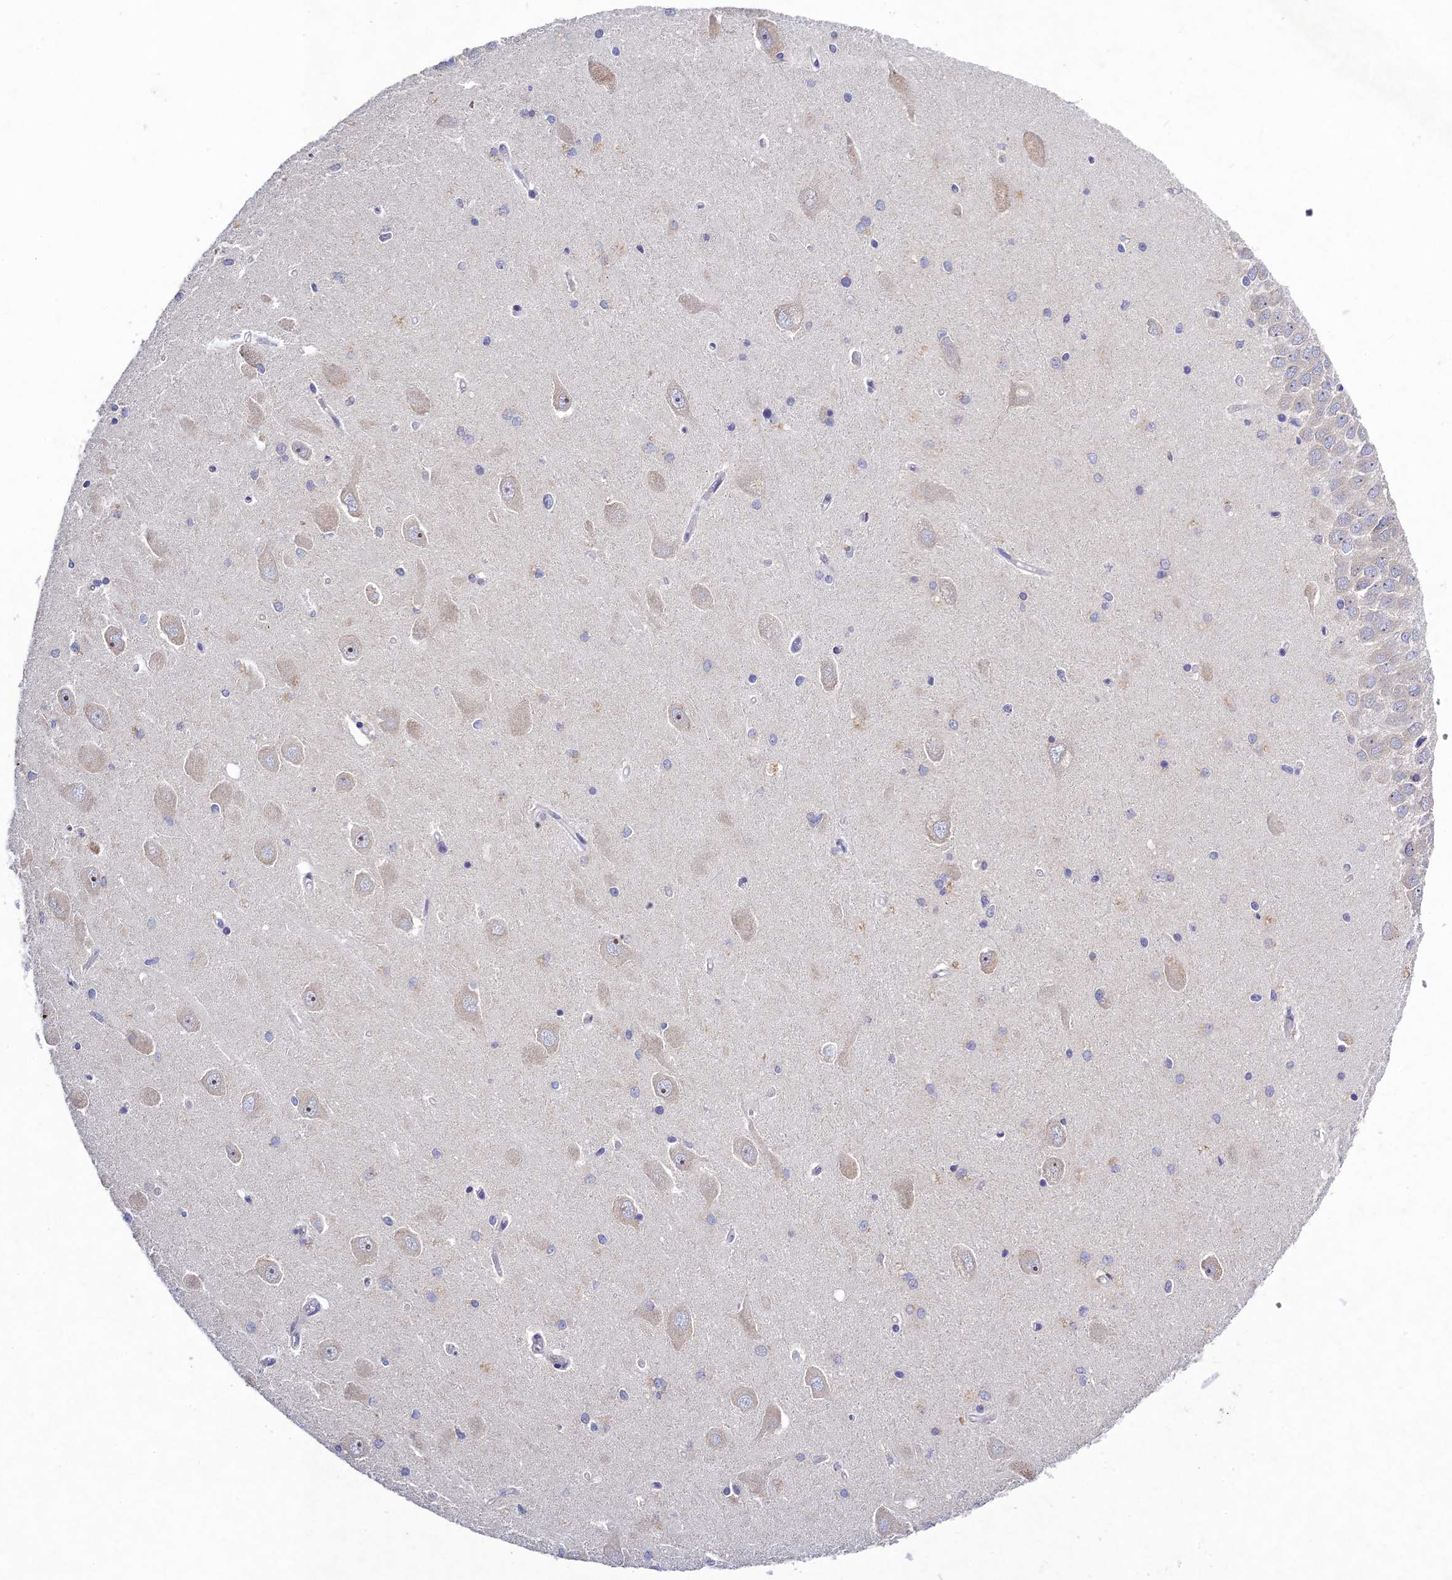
{"staining": {"intensity": "weak", "quantity": "25%-75%", "location": "cytoplasmic/membranous"}, "tissue": "hippocampus", "cell_type": "Neuronal cells", "image_type": "normal", "snomed": [{"axis": "morphology", "description": "Normal tissue, NOS"}, {"axis": "topography", "description": "Hippocampus"}], "caption": "DAB immunohistochemical staining of normal human hippocampus shows weak cytoplasmic/membranous protein expression in about 25%-75% of neuronal cells. The protein is stained brown, and the nuclei are stained in blue (DAB IHC with brightfield microscopy, high magnification).", "gene": "CHST5", "patient": {"sex": "male", "age": 45}}